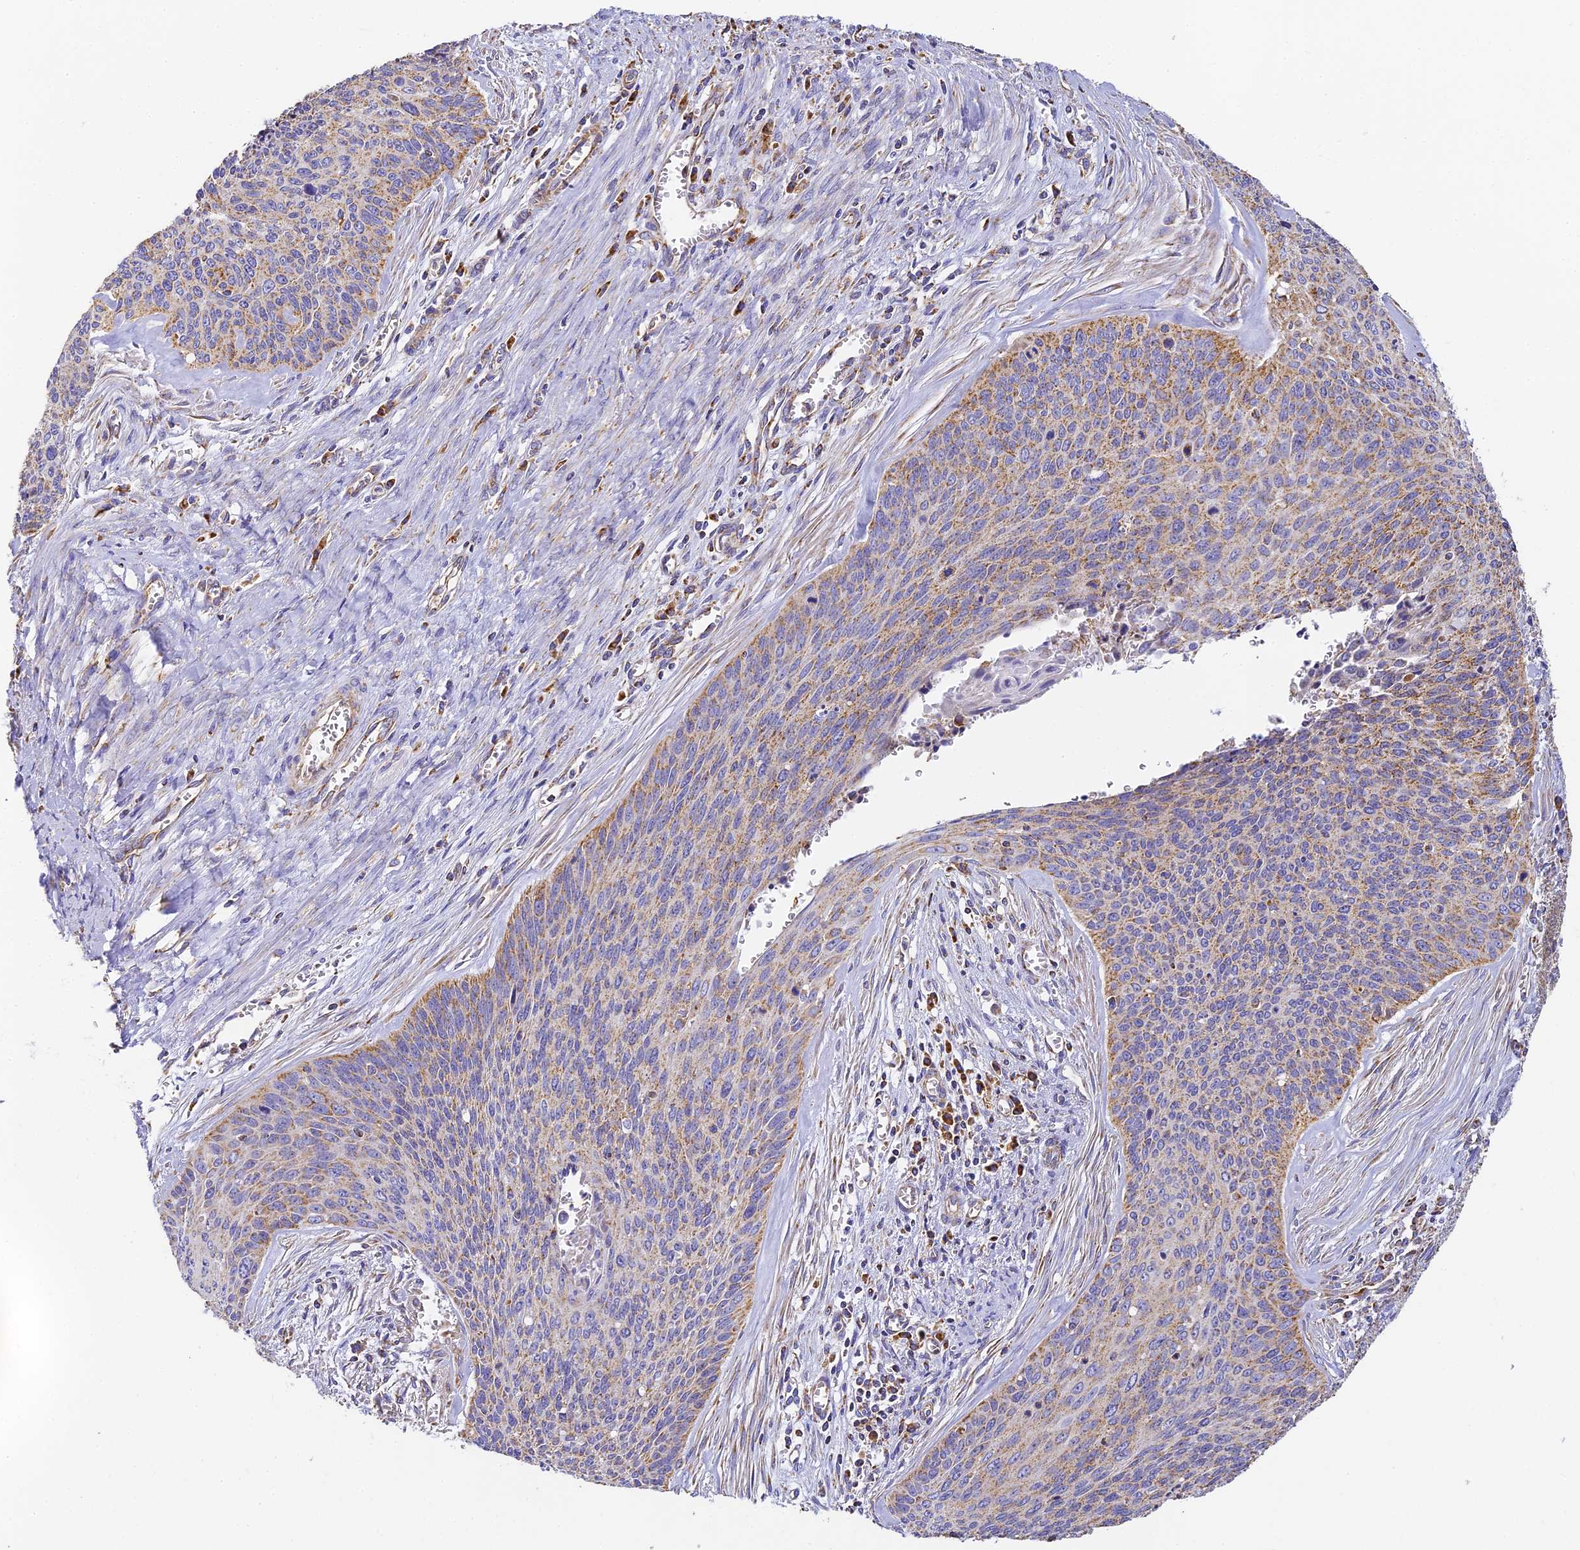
{"staining": {"intensity": "moderate", "quantity": "25%-75%", "location": "cytoplasmic/membranous"}, "tissue": "cervical cancer", "cell_type": "Tumor cells", "image_type": "cancer", "snomed": [{"axis": "morphology", "description": "Squamous cell carcinoma, NOS"}, {"axis": "topography", "description": "Cervix"}], "caption": "Immunohistochemical staining of squamous cell carcinoma (cervical) reveals medium levels of moderate cytoplasmic/membranous staining in approximately 25%-75% of tumor cells.", "gene": "COX6C", "patient": {"sex": "female", "age": 55}}